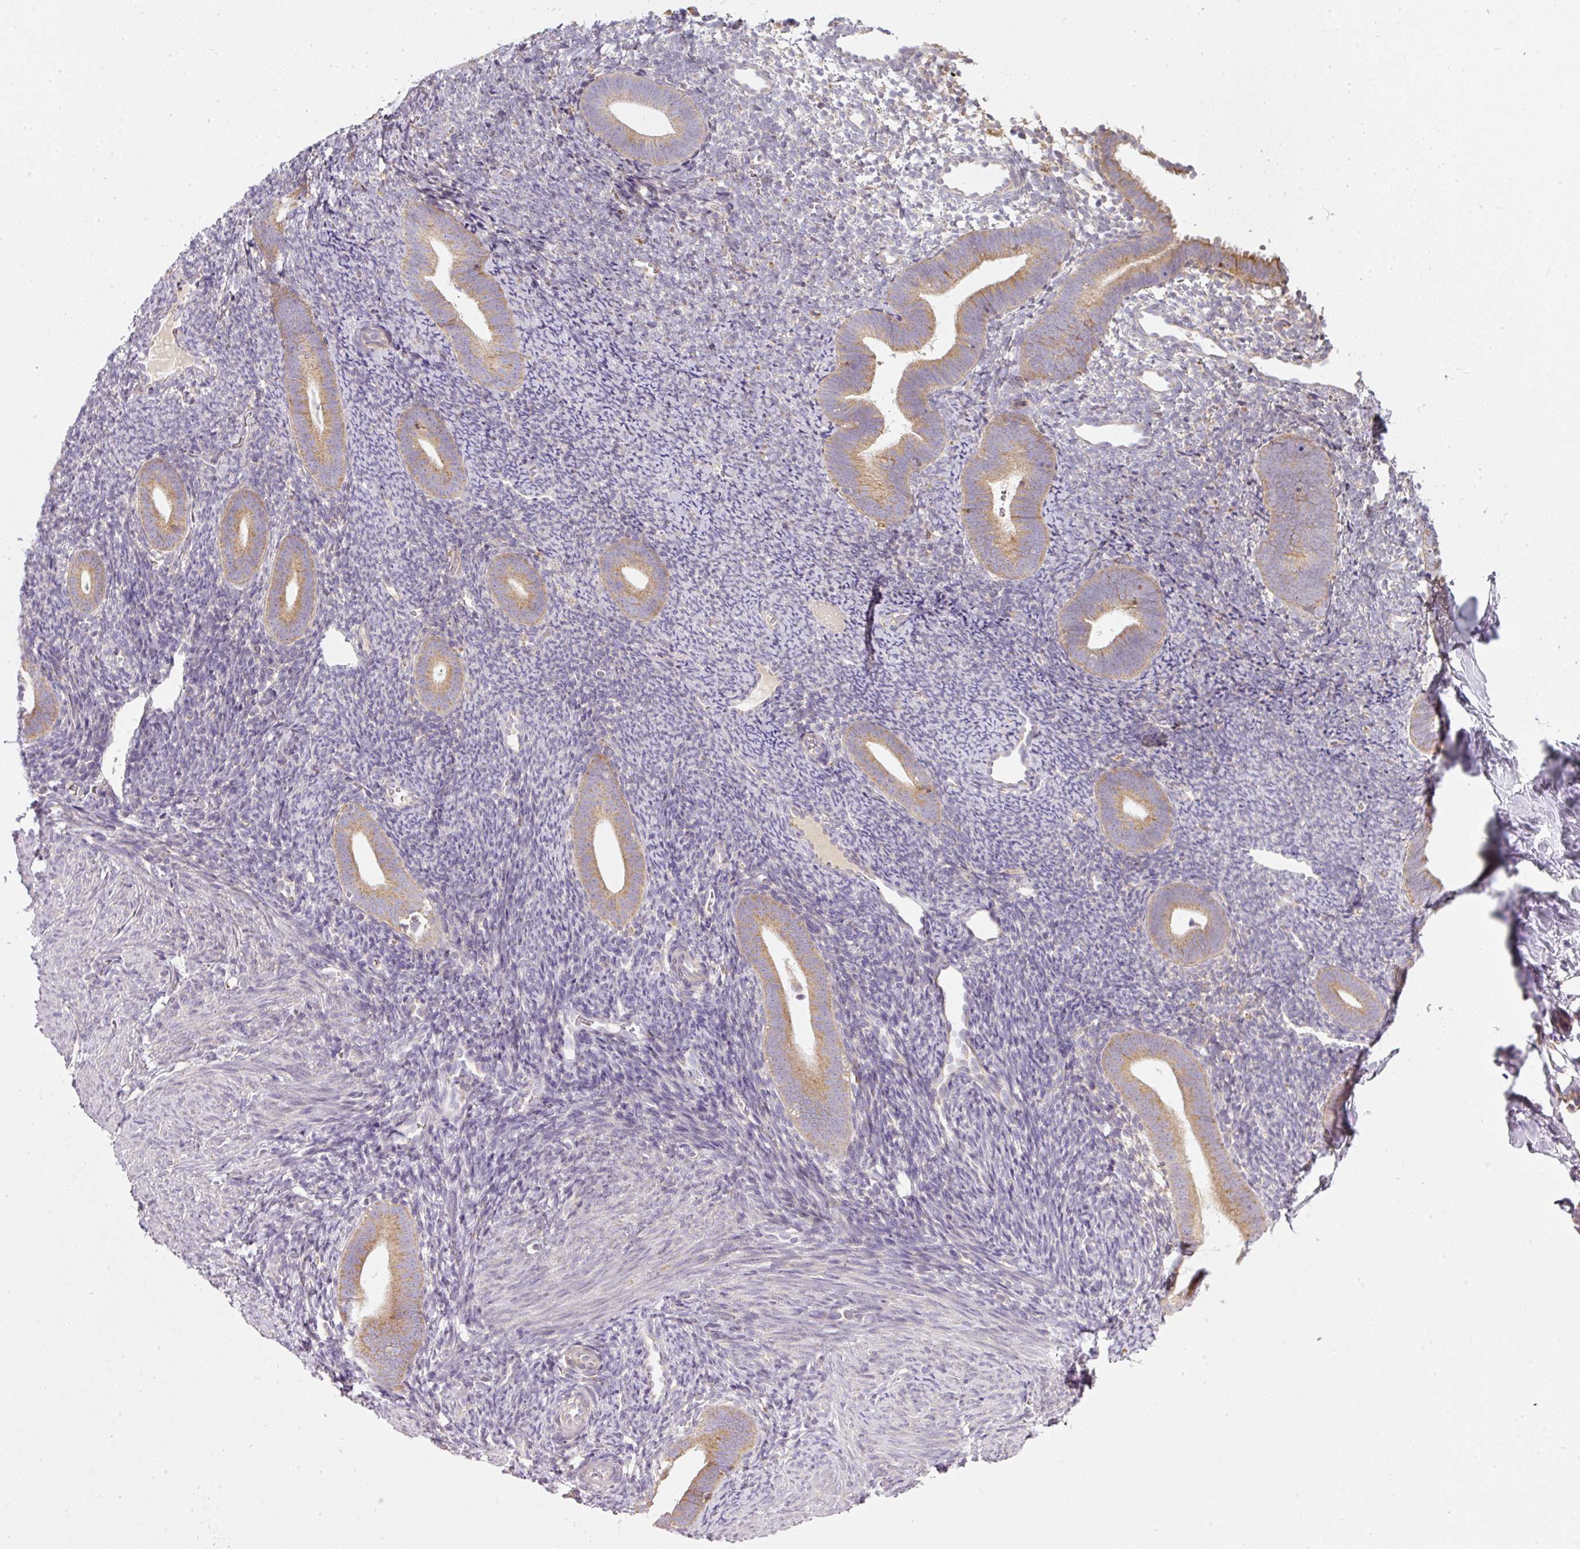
{"staining": {"intensity": "negative", "quantity": "none", "location": "none"}, "tissue": "endometrium", "cell_type": "Cells in endometrial stroma", "image_type": "normal", "snomed": [{"axis": "morphology", "description": "Normal tissue, NOS"}, {"axis": "topography", "description": "Endometrium"}], "caption": "IHC micrograph of benign endometrium stained for a protein (brown), which displays no positivity in cells in endometrial stroma.", "gene": "MORN4", "patient": {"sex": "female", "age": 39}}